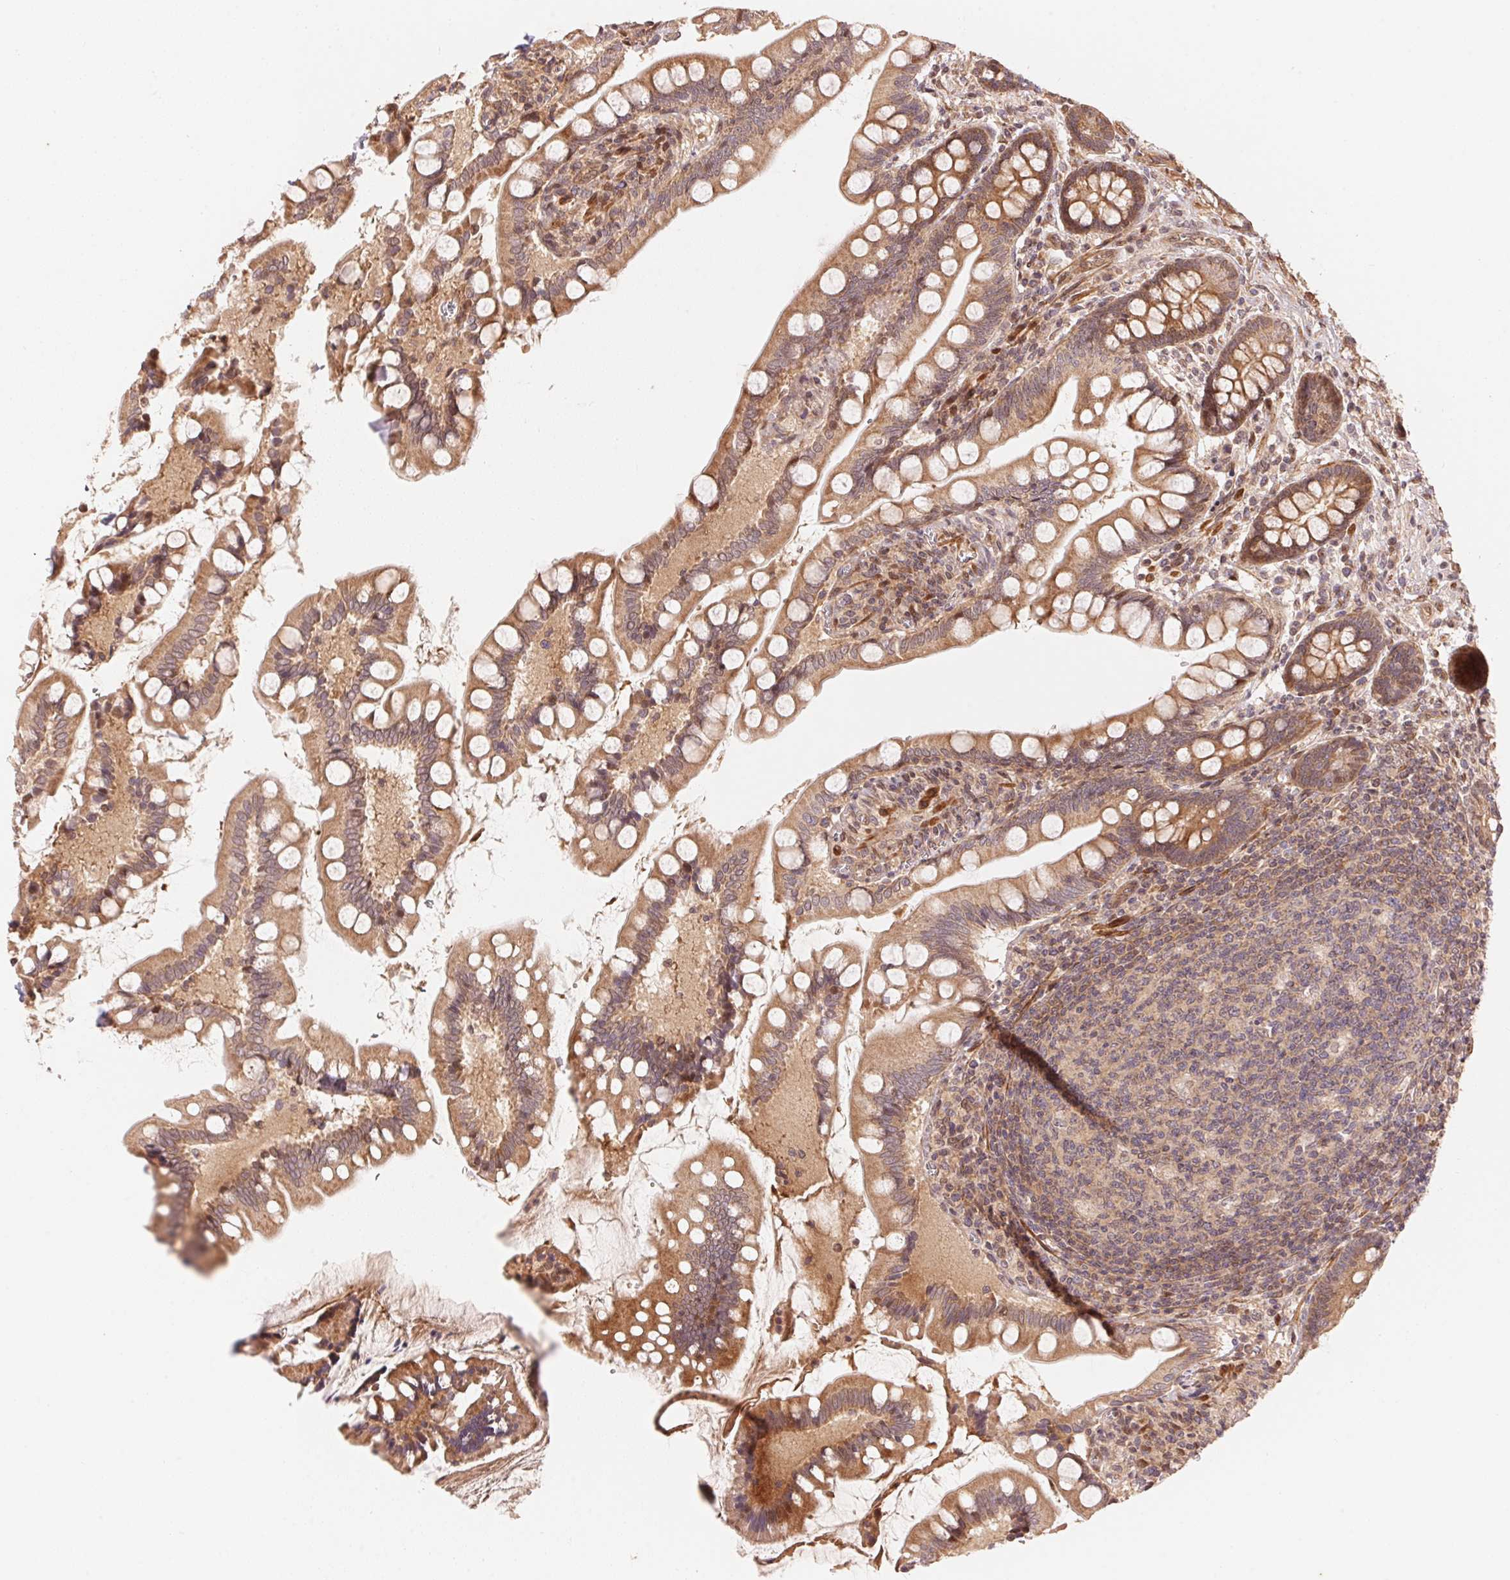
{"staining": {"intensity": "moderate", "quantity": ">75%", "location": "cytoplasmic/membranous"}, "tissue": "small intestine", "cell_type": "Glandular cells", "image_type": "normal", "snomed": [{"axis": "morphology", "description": "Normal tissue, NOS"}, {"axis": "topography", "description": "Small intestine"}], "caption": "The photomicrograph shows staining of benign small intestine, revealing moderate cytoplasmic/membranous protein positivity (brown color) within glandular cells. The staining was performed using DAB (3,3'-diaminobenzidine), with brown indicating positive protein expression. Nuclei are stained blue with hematoxylin.", "gene": "TNIP2", "patient": {"sex": "female", "age": 56}}